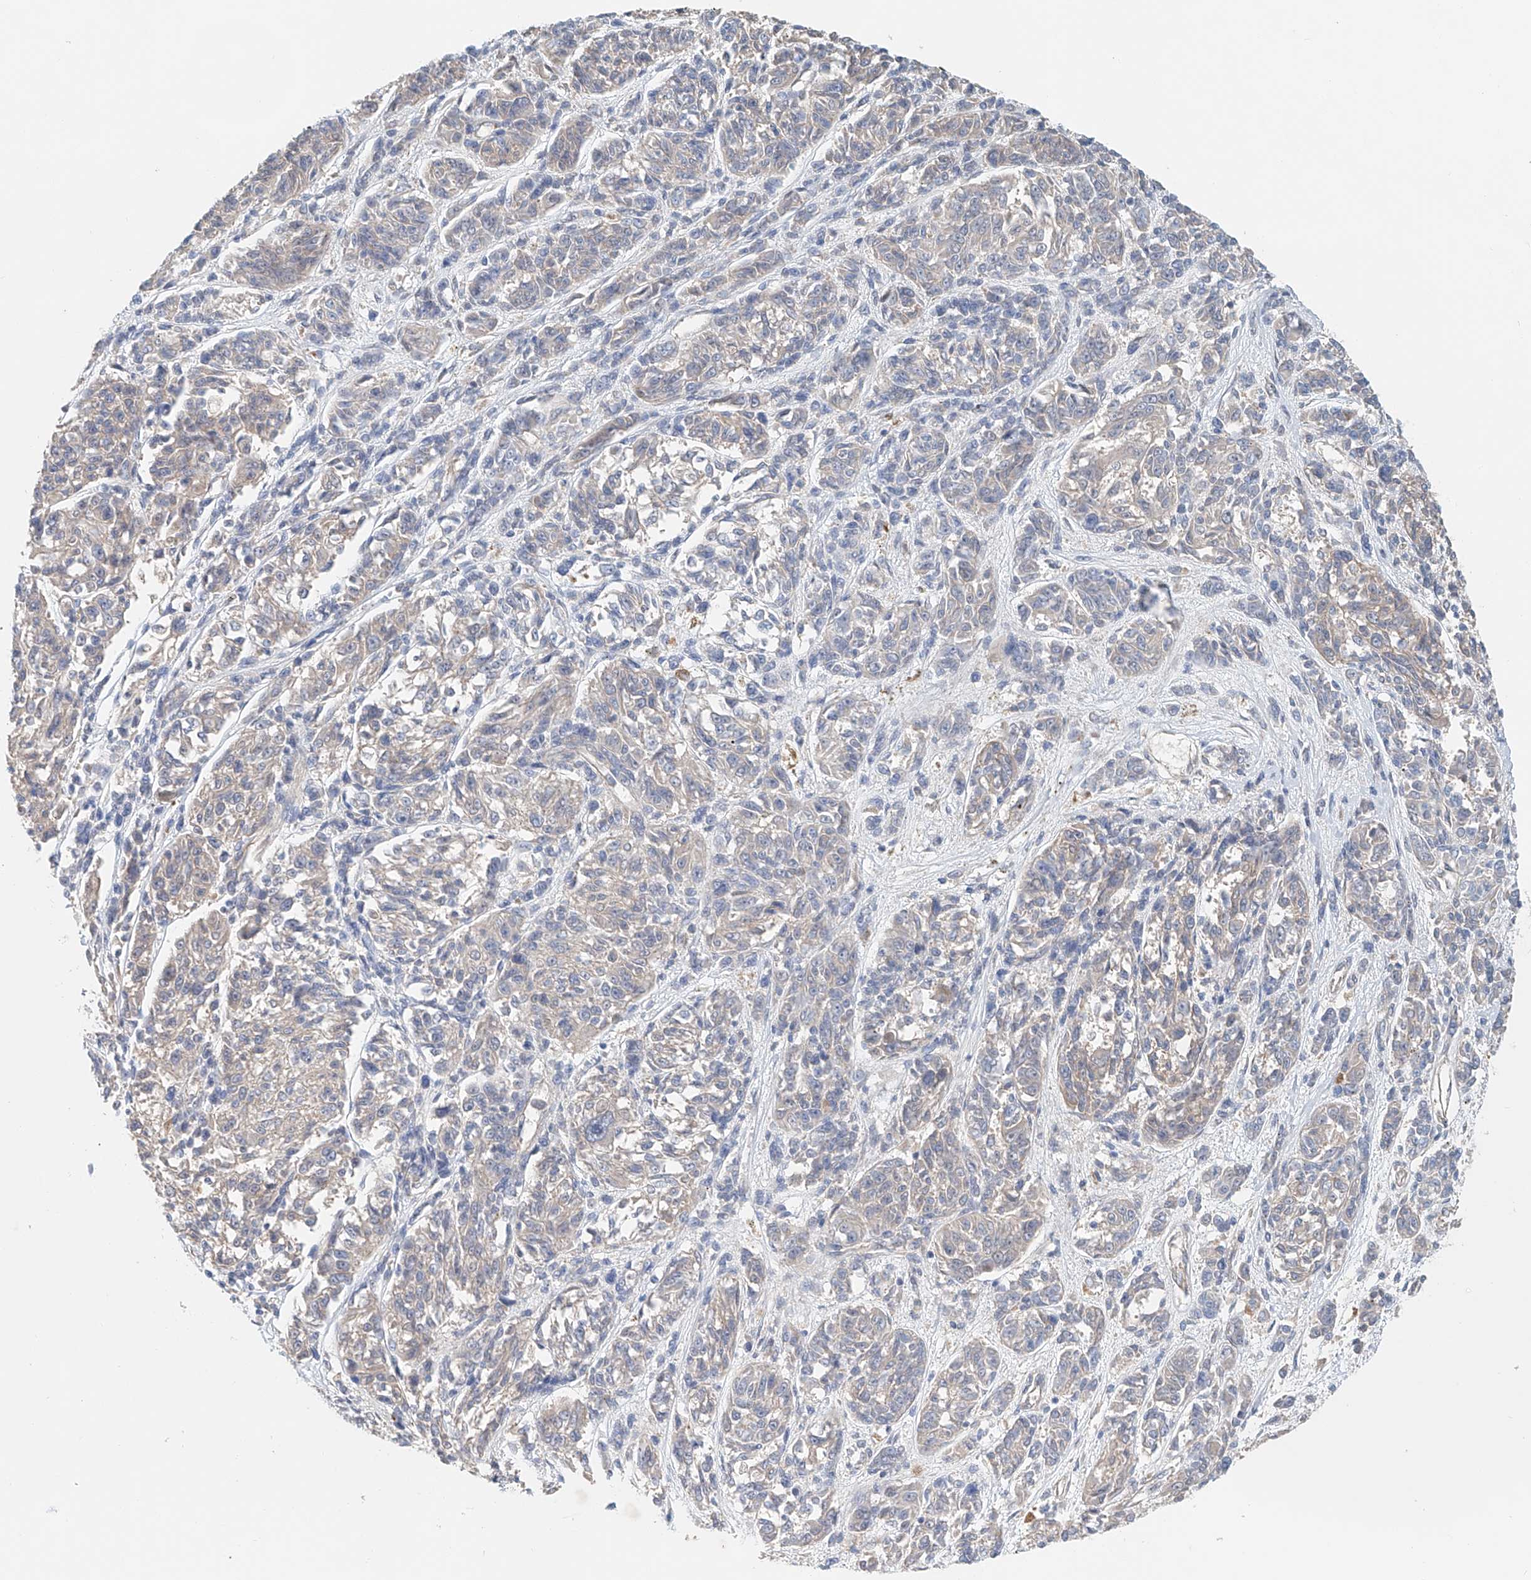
{"staining": {"intensity": "negative", "quantity": "none", "location": "none"}, "tissue": "melanoma", "cell_type": "Tumor cells", "image_type": "cancer", "snomed": [{"axis": "morphology", "description": "Malignant melanoma, NOS"}, {"axis": "topography", "description": "Skin"}], "caption": "This is an IHC image of melanoma. There is no expression in tumor cells.", "gene": "FRYL", "patient": {"sex": "male", "age": 53}}